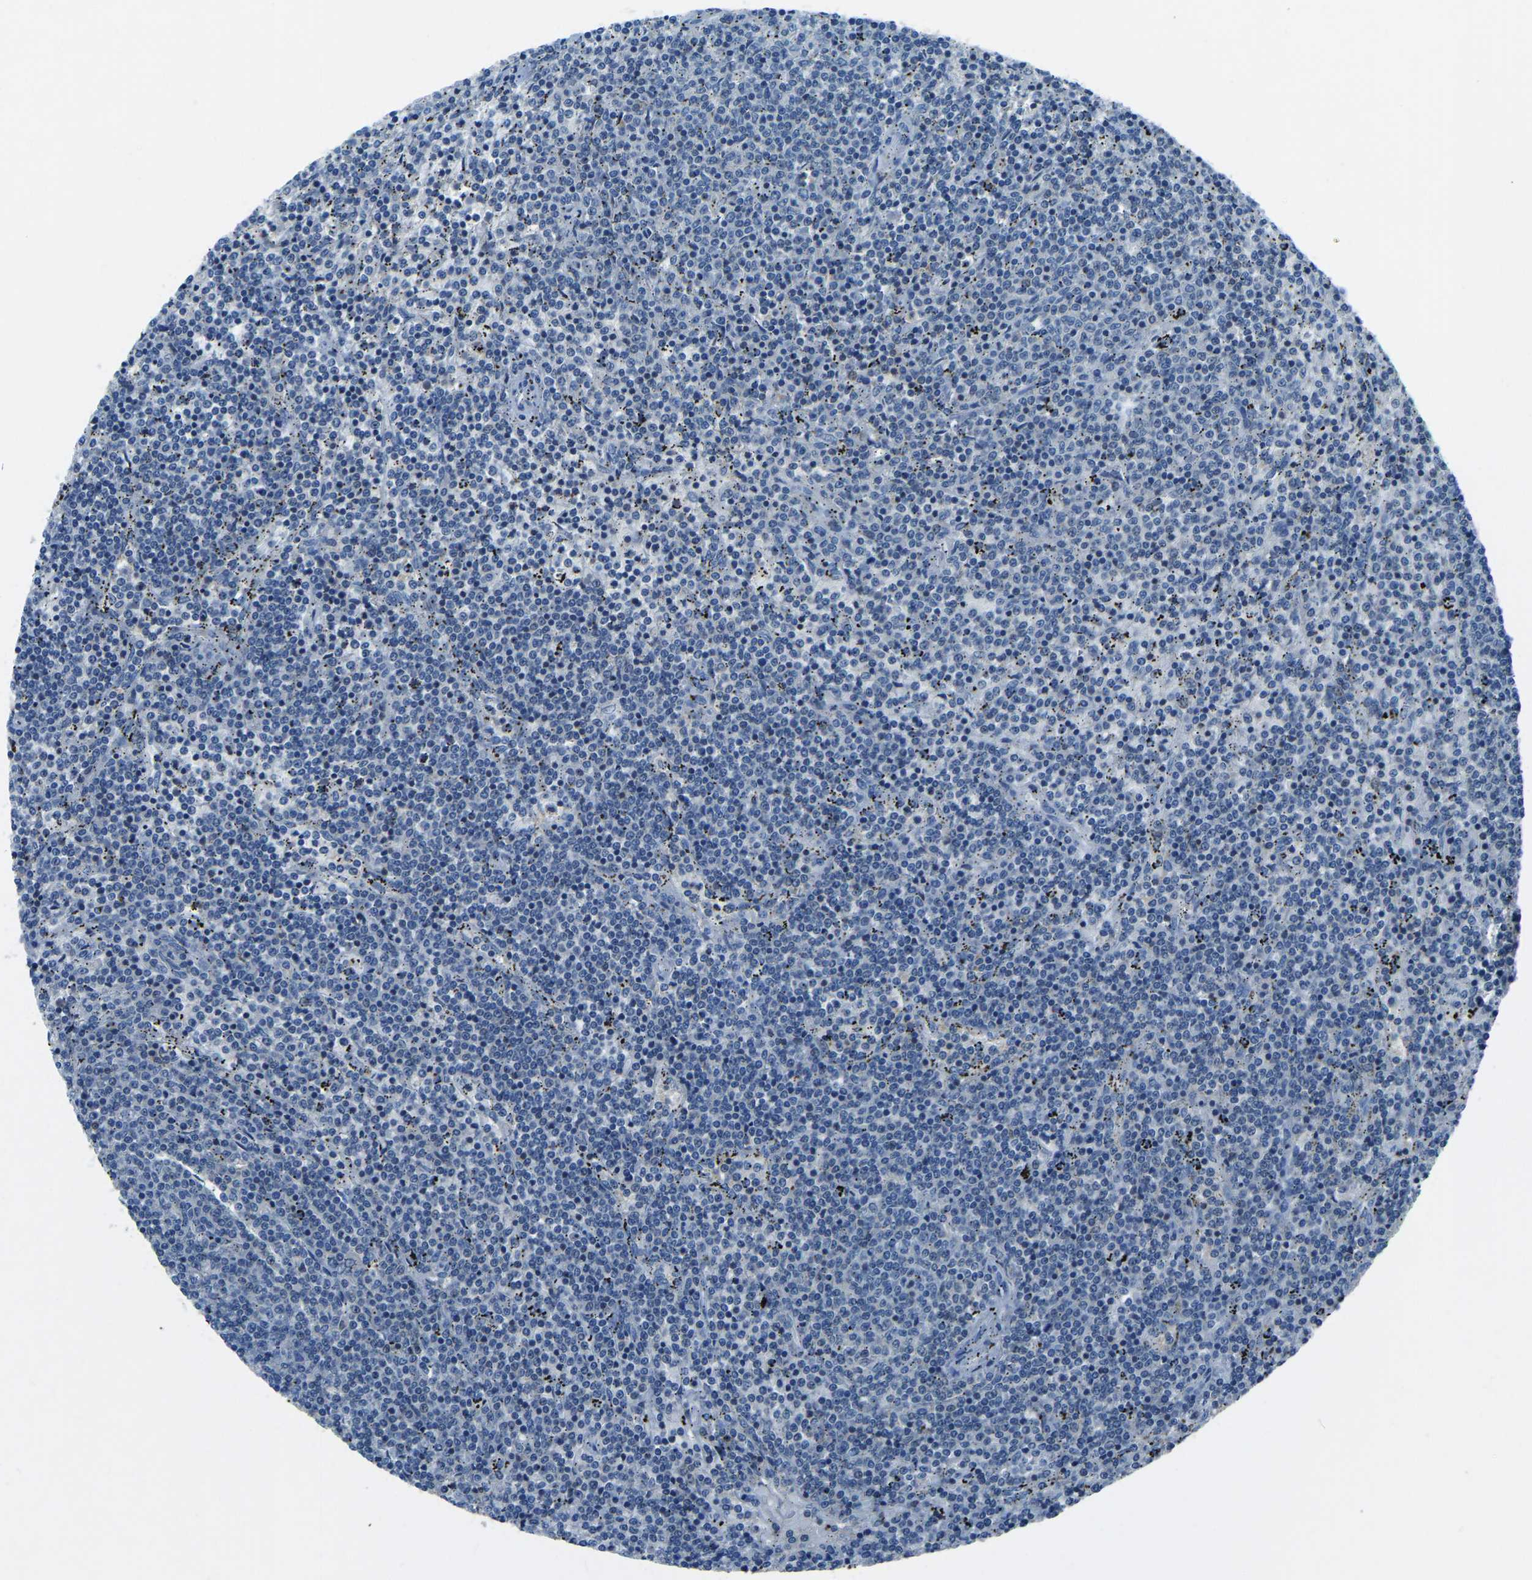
{"staining": {"intensity": "negative", "quantity": "none", "location": "none"}, "tissue": "lymphoma", "cell_type": "Tumor cells", "image_type": "cancer", "snomed": [{"axis": "morphology", "description": "Malignant lymphoma, non-Hodgkin's type, Low grade"}, {"axis": "topography", "description": "Spleen"}], "caption": "The histopathology image displays no significant staining in tumor cells of low-grade malignant lymphoma, non-Hodgkin's type.", "gene": "XIRP1", "patient": {"sex": "female", "age": 50}}